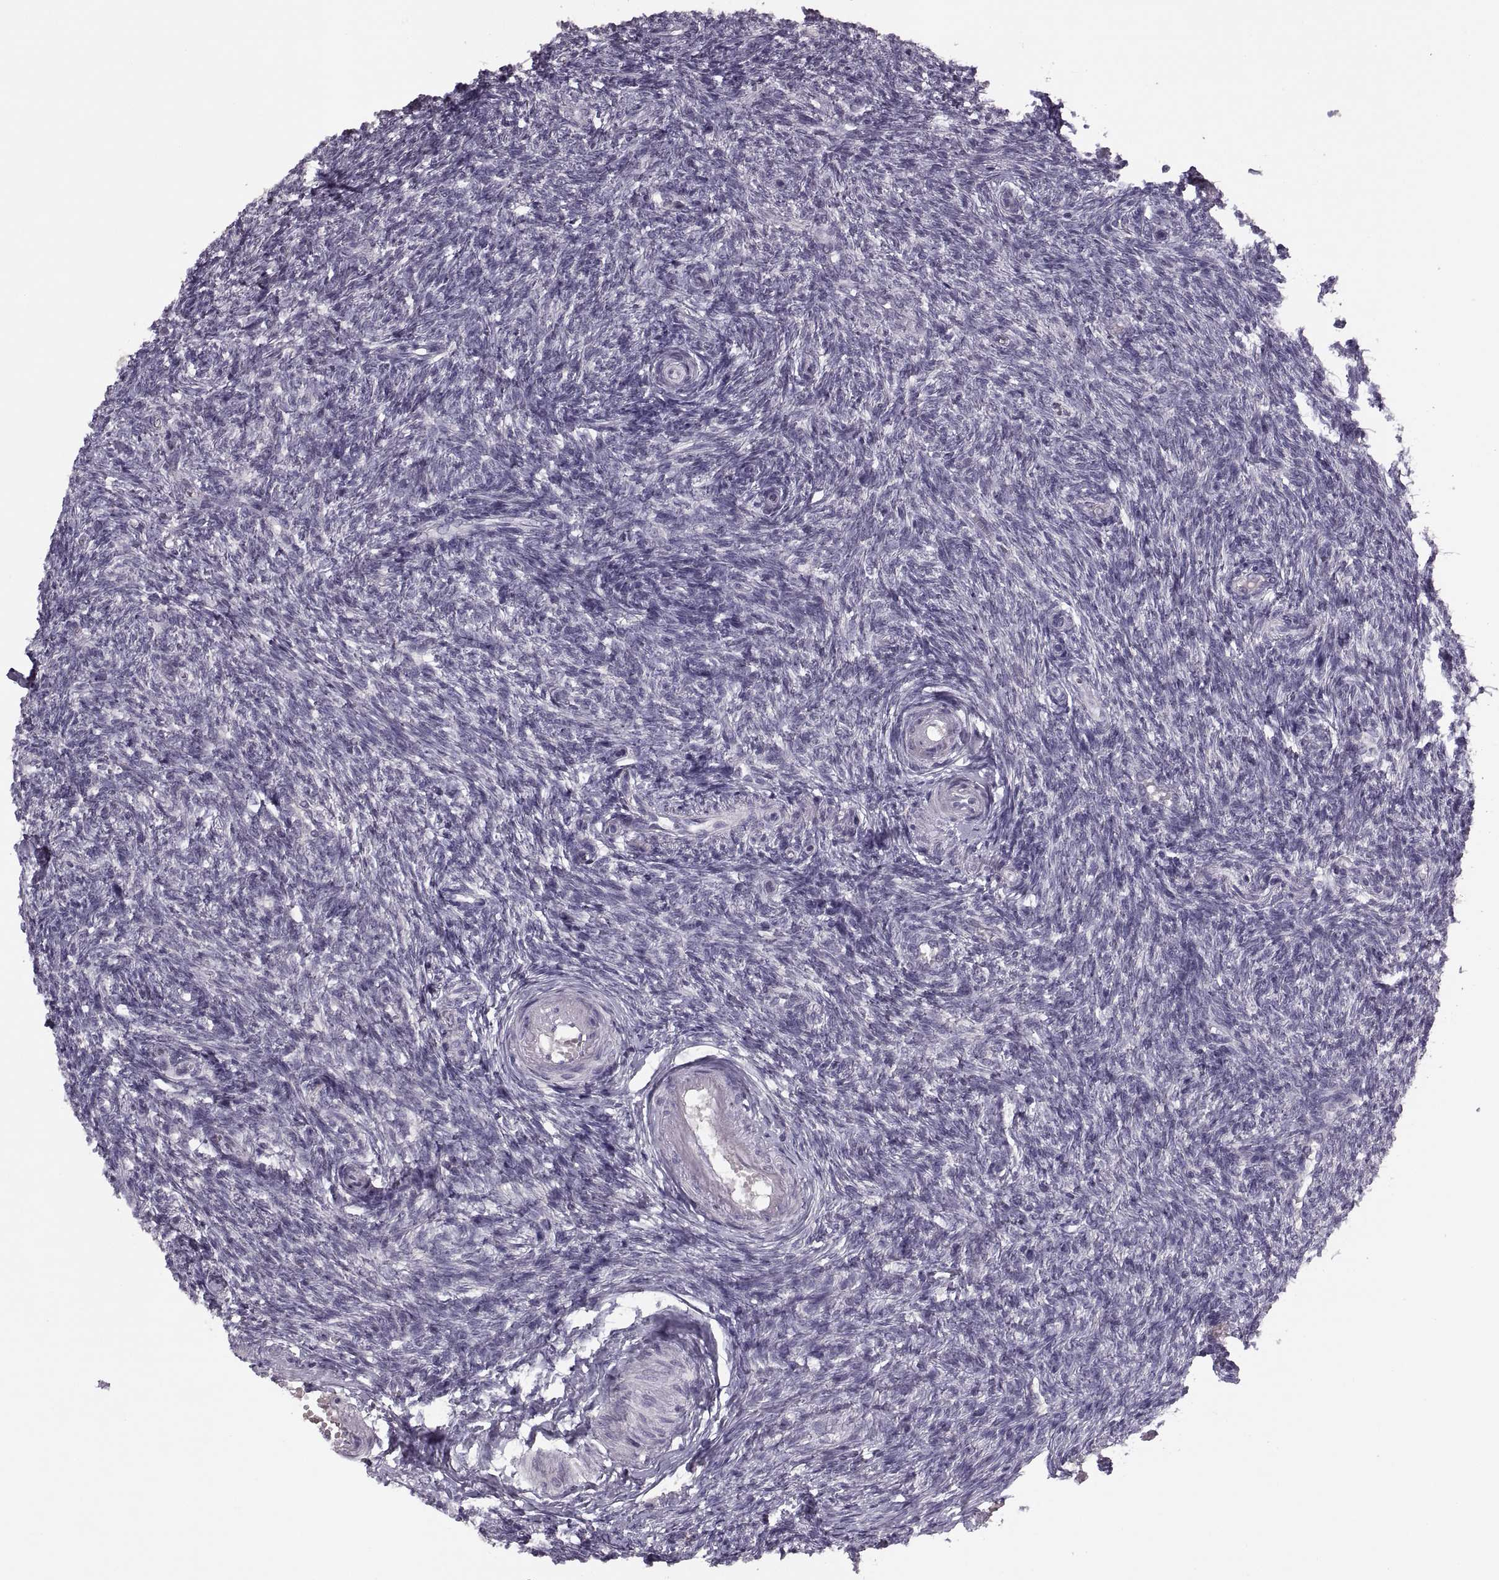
{"staining": {"intensity": "strong", "quantity": "<25%", "location": "cytoplasmic/membranous"}, "tissue": "ovary", "cell_type": "Follicle cells", "image_type": "normal", "snomed": [{"axis": "morphology", "description": "Normal tissue, NOS"}, {"axis": "topography", "description": "Ovary"}], "caption": "Strong cytoplasmic/membranous expression is appreciated in about <25% of follicle cells in normal ovary.", "gene": "CACNA1F", "patient": {"sex": "female", "age": 43}}